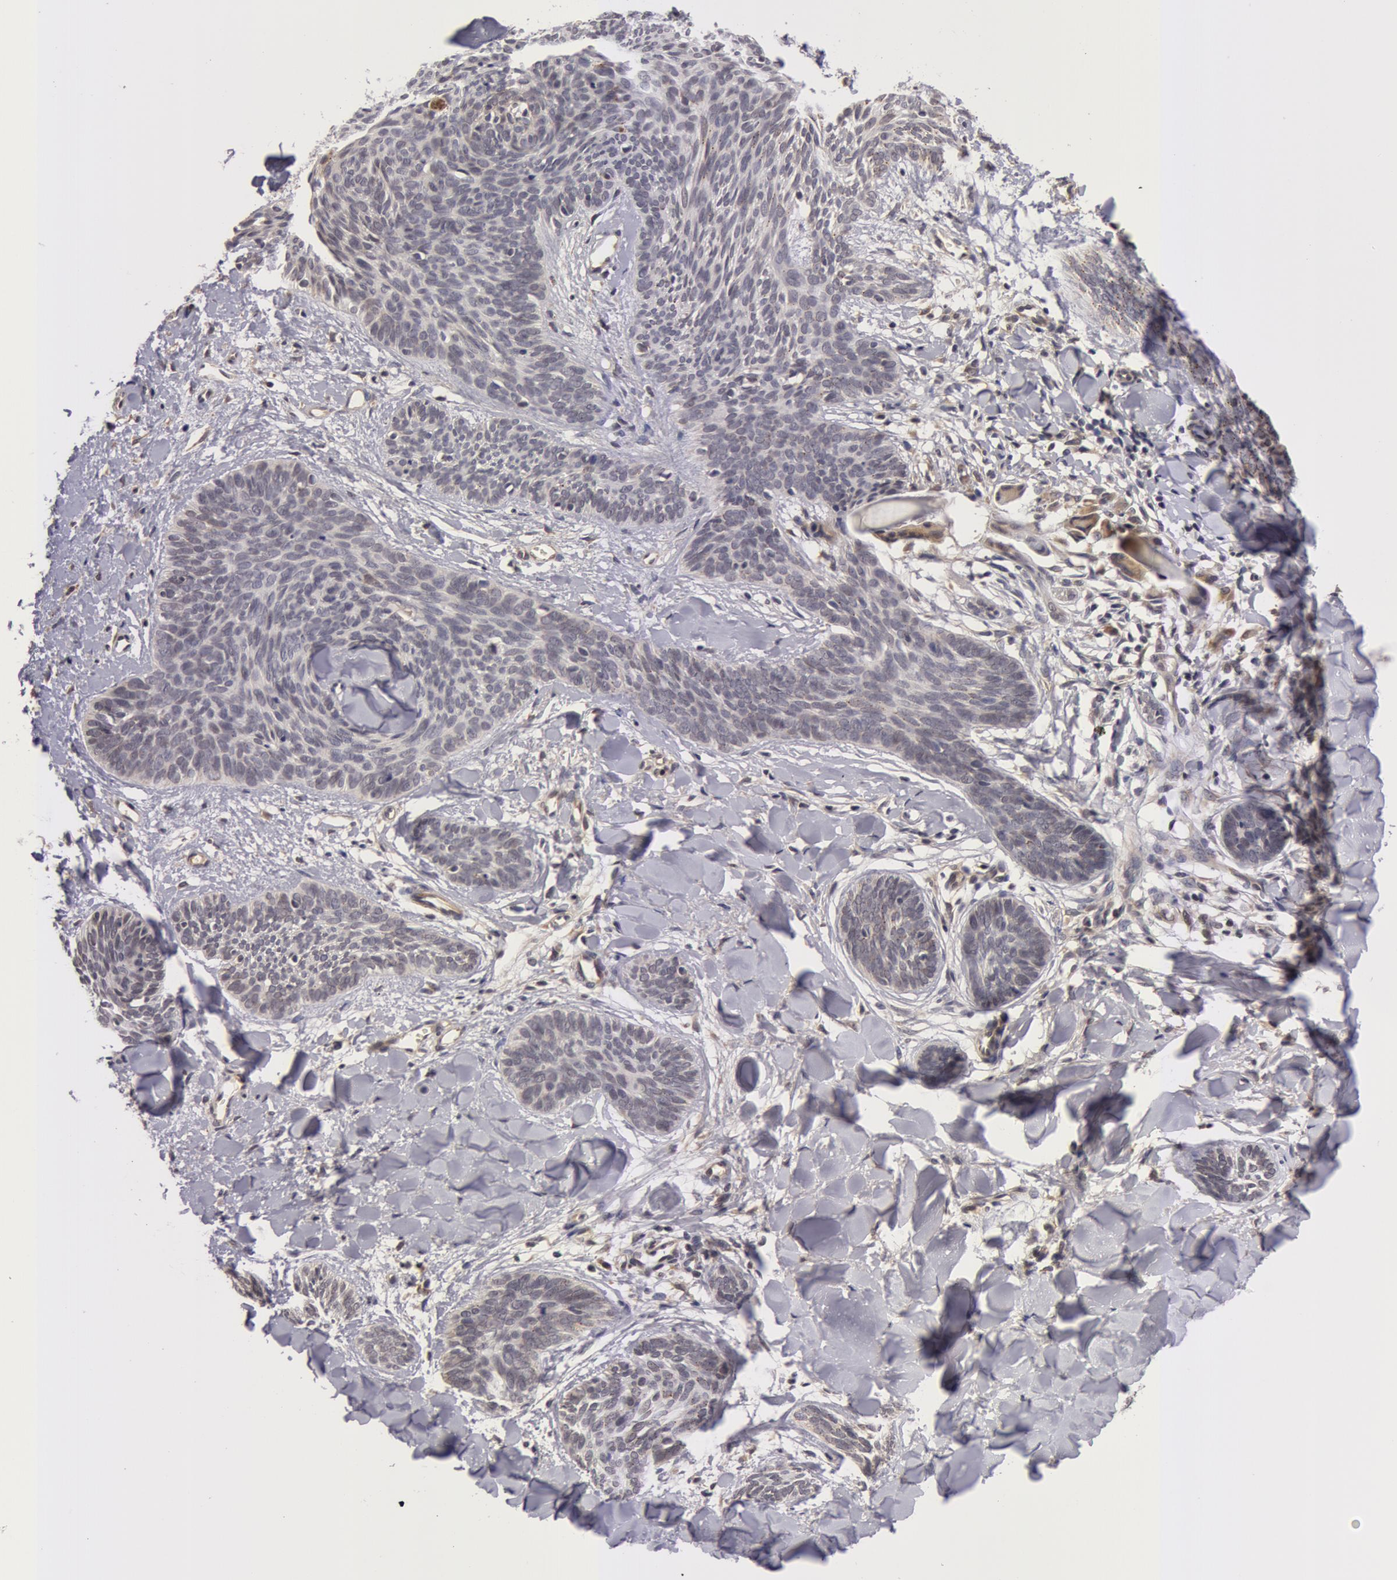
{"staining": {"intensity": "negative", "quantity": "none", "location": "none"}, "tissue": "skin cancer", "cell_type": "Tumor cells", "image_type": "cancer", "snomed": [{"axis": "morphology", "description": "Basal cell carcinoma"}, {"axis": "topography", "description": "Skin"}], "caption": "An image of human skin cancer is negative for staining in tumor cells. (DAB immunohistochemistry (IHC) with hematoxylin counter stain).", "gene": "SYTL4", "patient": {"sex": "female", "age": 81}}